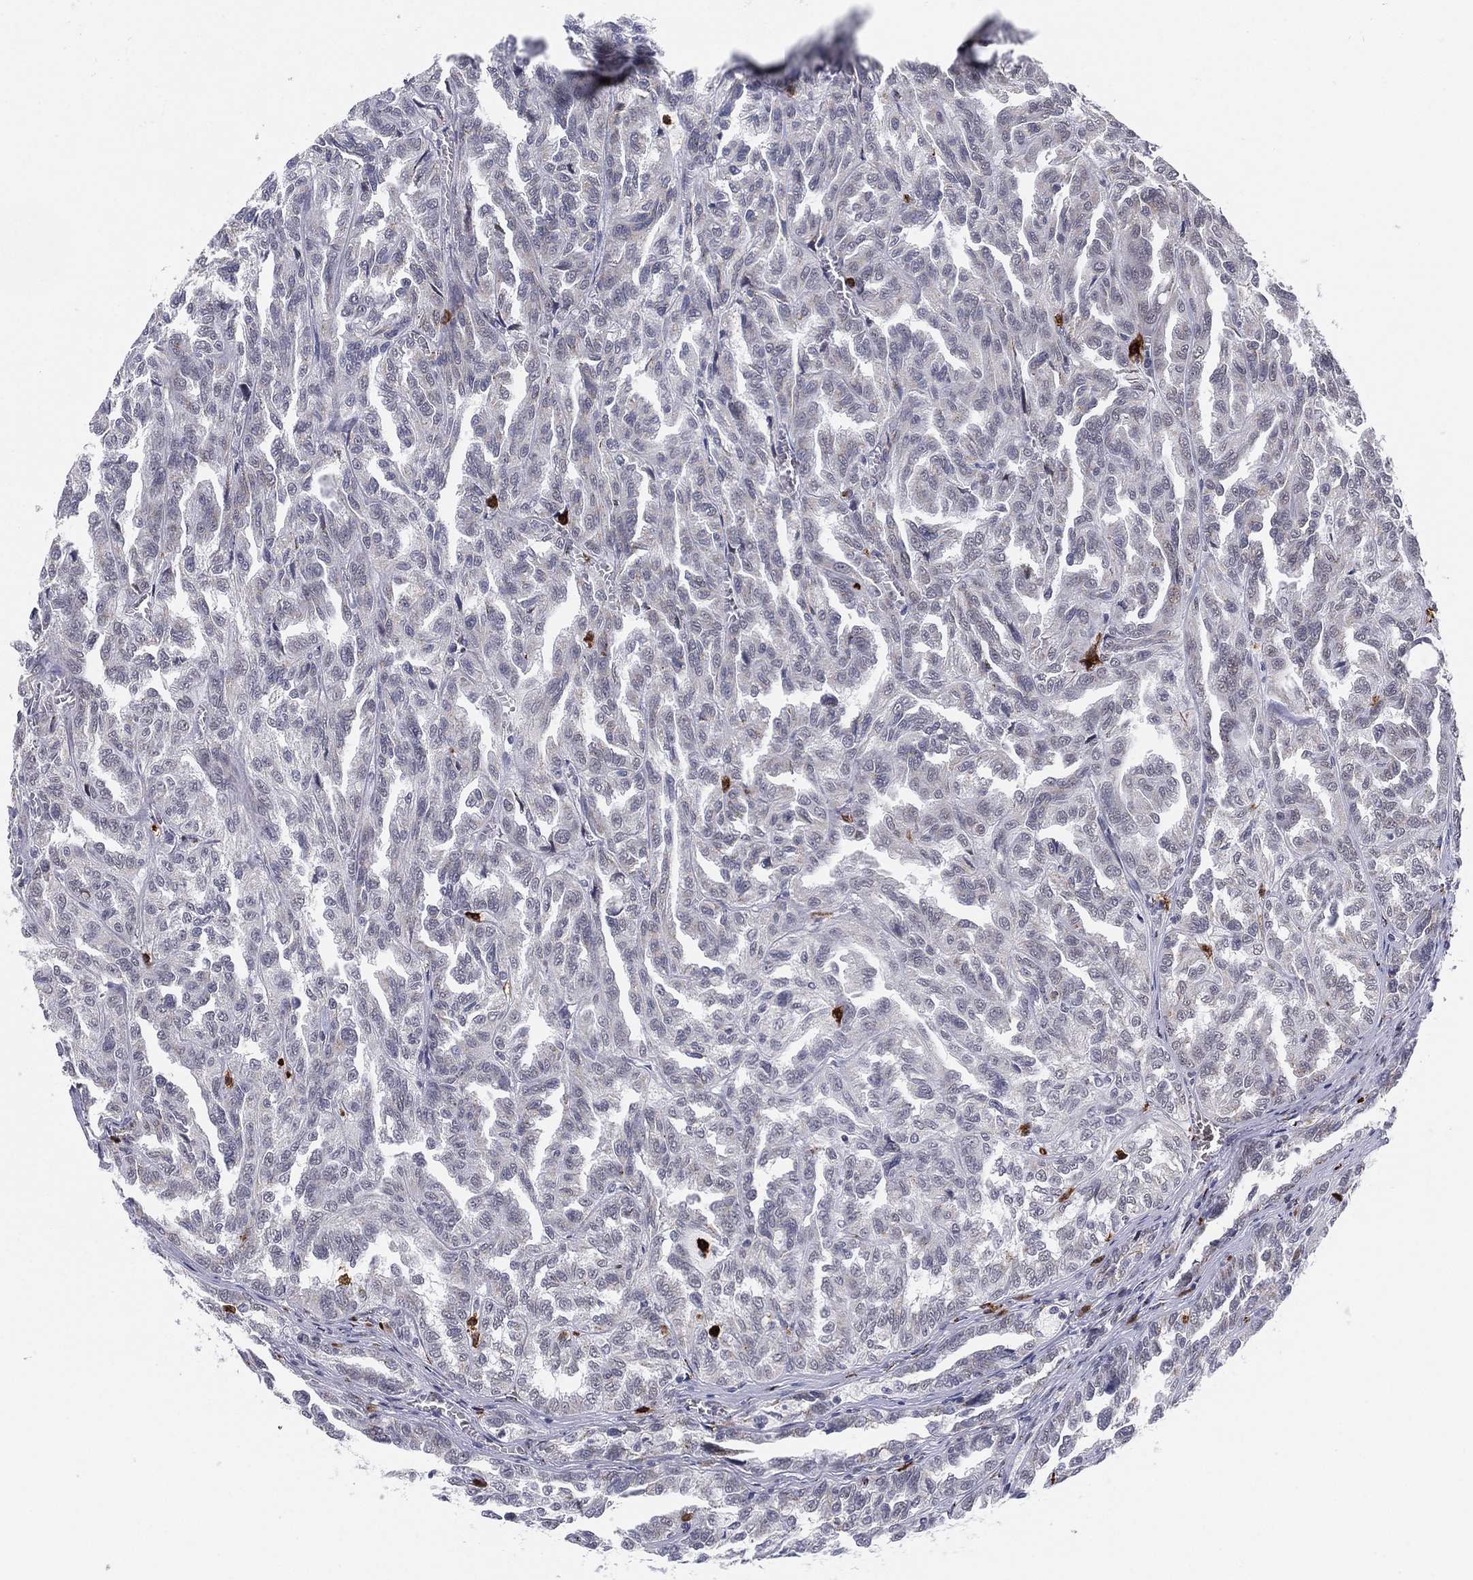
{"staining": {"intensity": "negative", "quantity": "none", "location": "none"}, "tissue": "renal cancer", "cell_type": "Tumor cells", "image_type": "cancer", "snomed": [{"axis": "morphology", "description": "Adenocarcinoma, NOS"}, {"axis": "topography", "description": "Kidney"}], "caption": "Immunohistochemical staining of human adenocarcinoma (renal) shows no significant positivity in tumor cells. (Brightfield microscopy of DAB IHC at high magnification).", "gene": "CD177", "patient": {"sex": "male", "age": 79}}